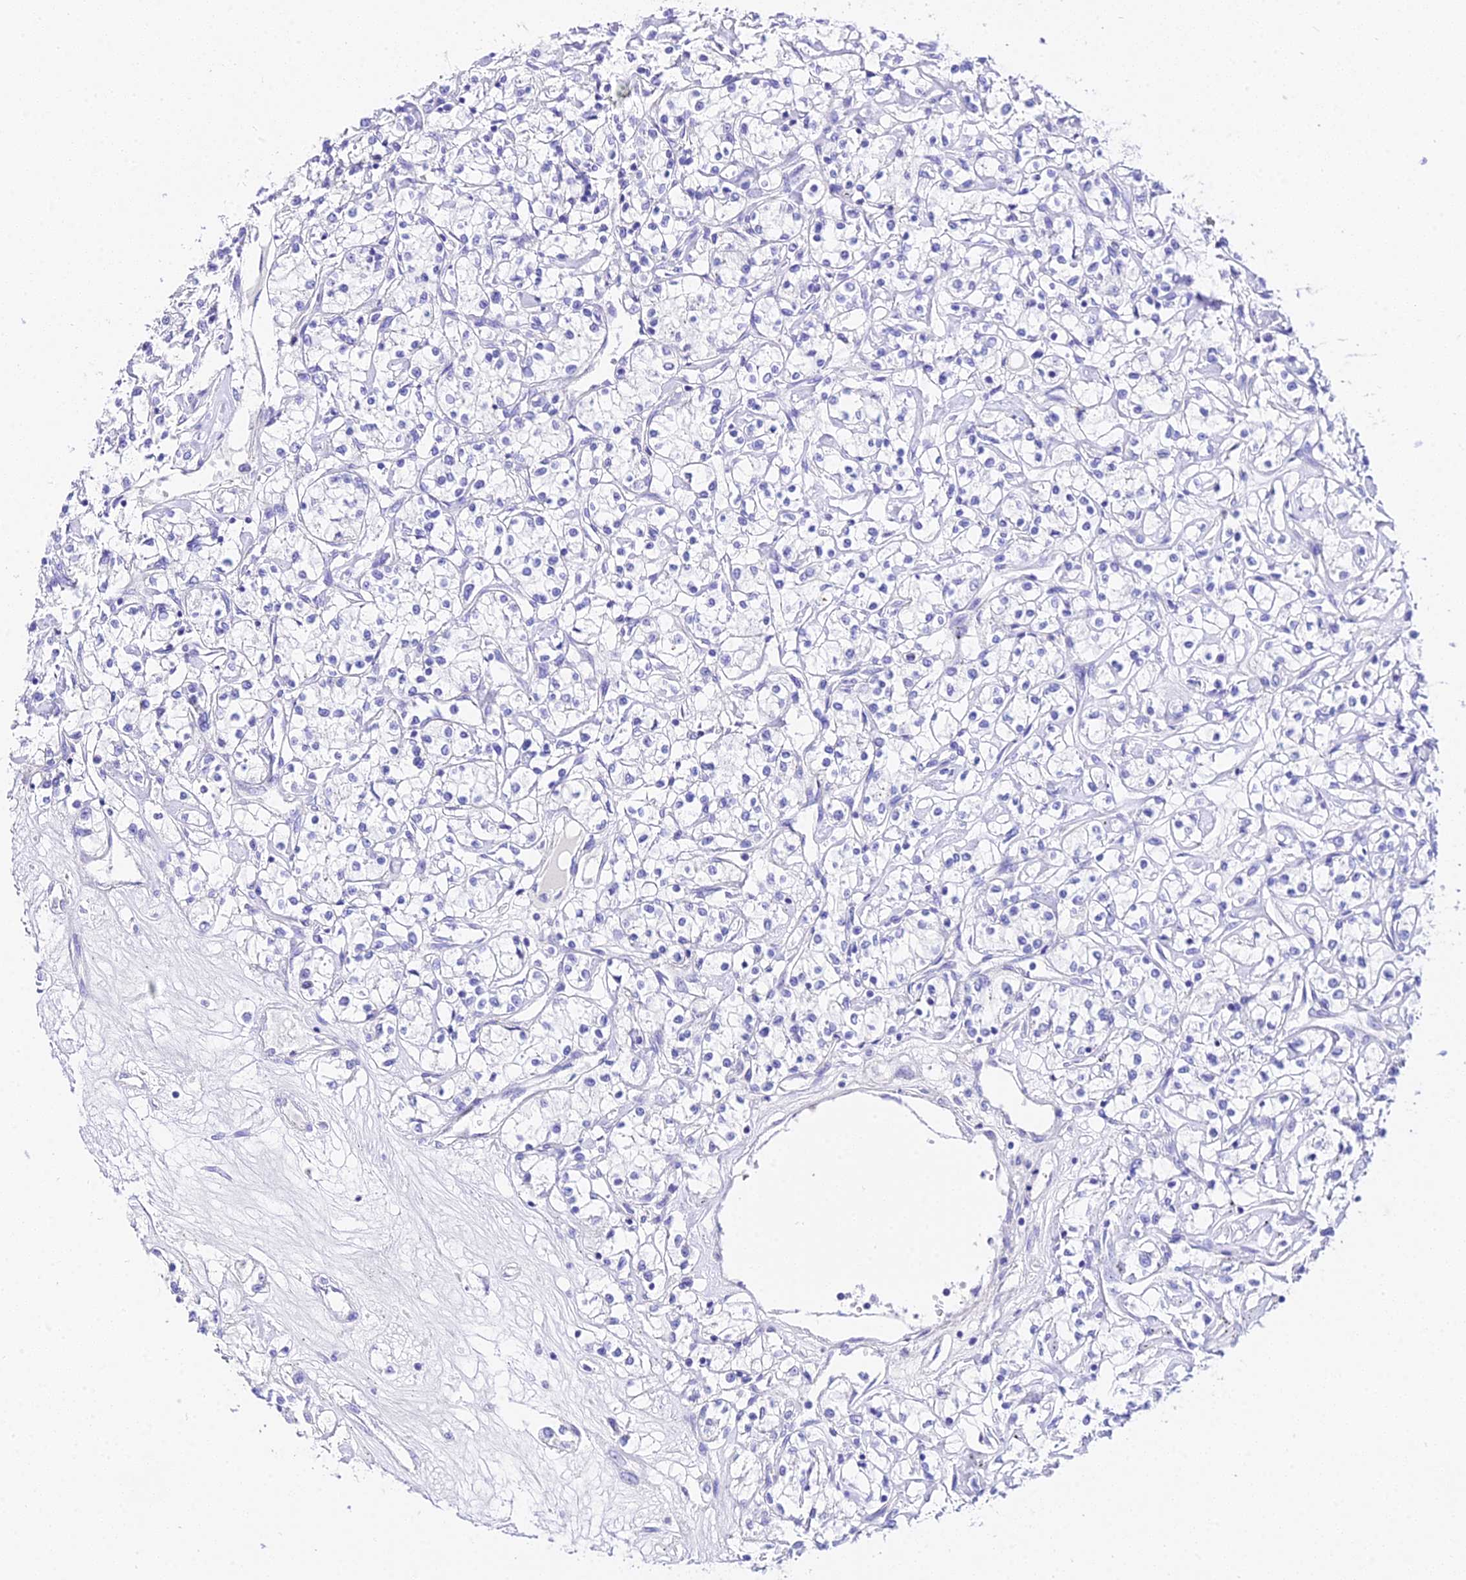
{"staining": {"intensity": "negative", "quantity": "none", "location": "none"}, "tissue": "renal cancer", "cell_type": "Tumor cells", "image_type": "cancer", "snomed": [{"axis": "morphology", "description": "Adenocarcinoma, NOS"}, {"axis": "topography", "description": "Kidney"}], "caption": "Human renal cancer stained for a protein using immunohistochemistry (IHC) exhibits no staining in tumor cells.", "gene": "DEFB106A", "patient": {"sex": "female", "age": 59}}